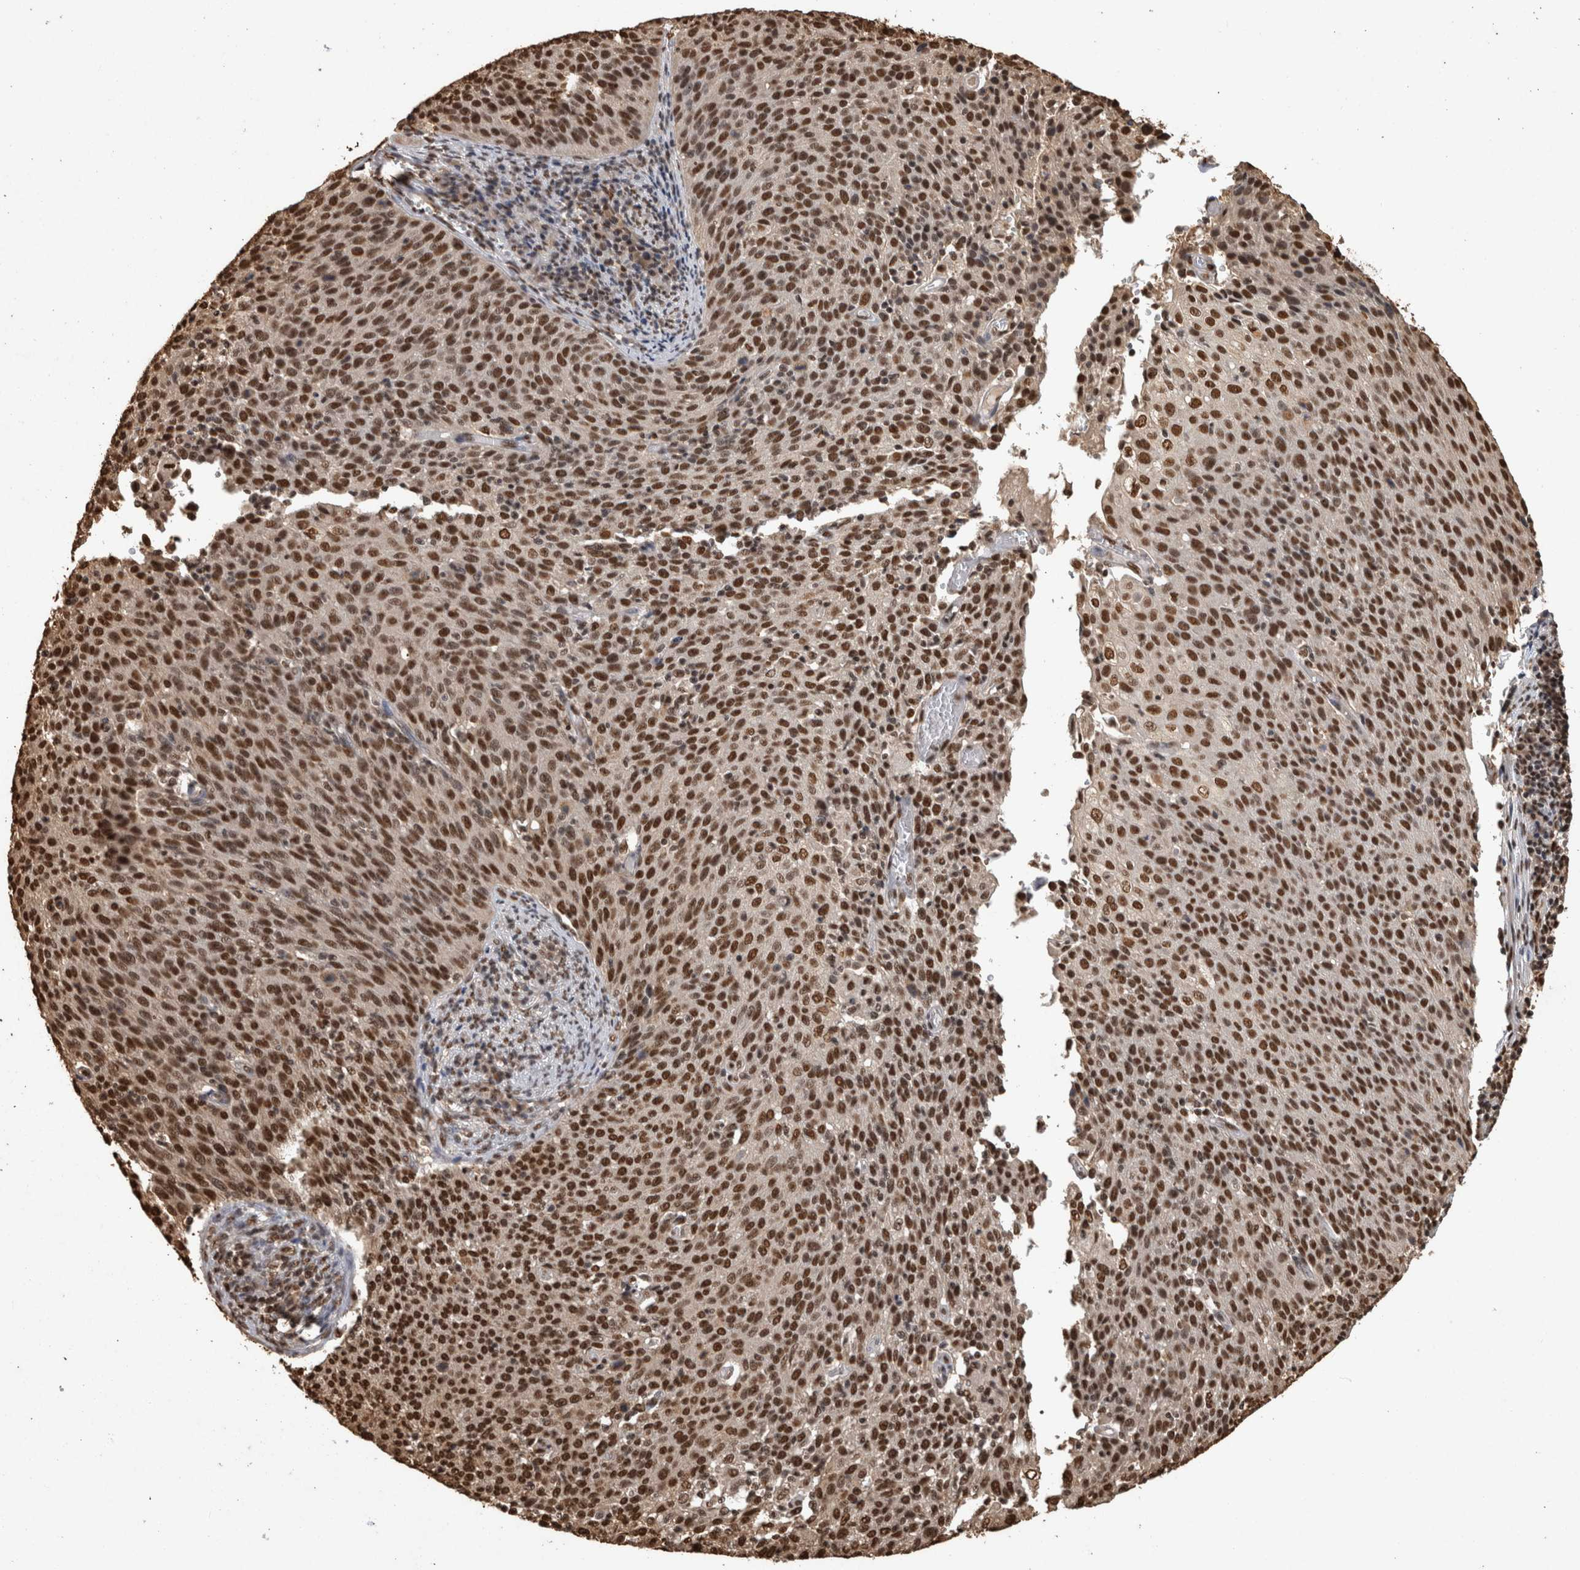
{"staining": {"intensity": "strong", "quantity": ">75%", "location": "nuclear"}, "tissue": "cervical cancer", "cell_type": "Tumor cells", "image_type": "cancer", "snomed": [{"axis": "morphology", "description": "Squamous cell carcinoma, NOS"}, {"axis": "topography", "description": "Cervix"}], "caption": "Strong nuclear expression for a protein is present in approximately >75% of tumor cells of cervical cancer (squamous cell carcinoma) using immunohistochemistry (IHC).", "gene": "RAD50", "patient": {"sex": "female", "age": 38}}